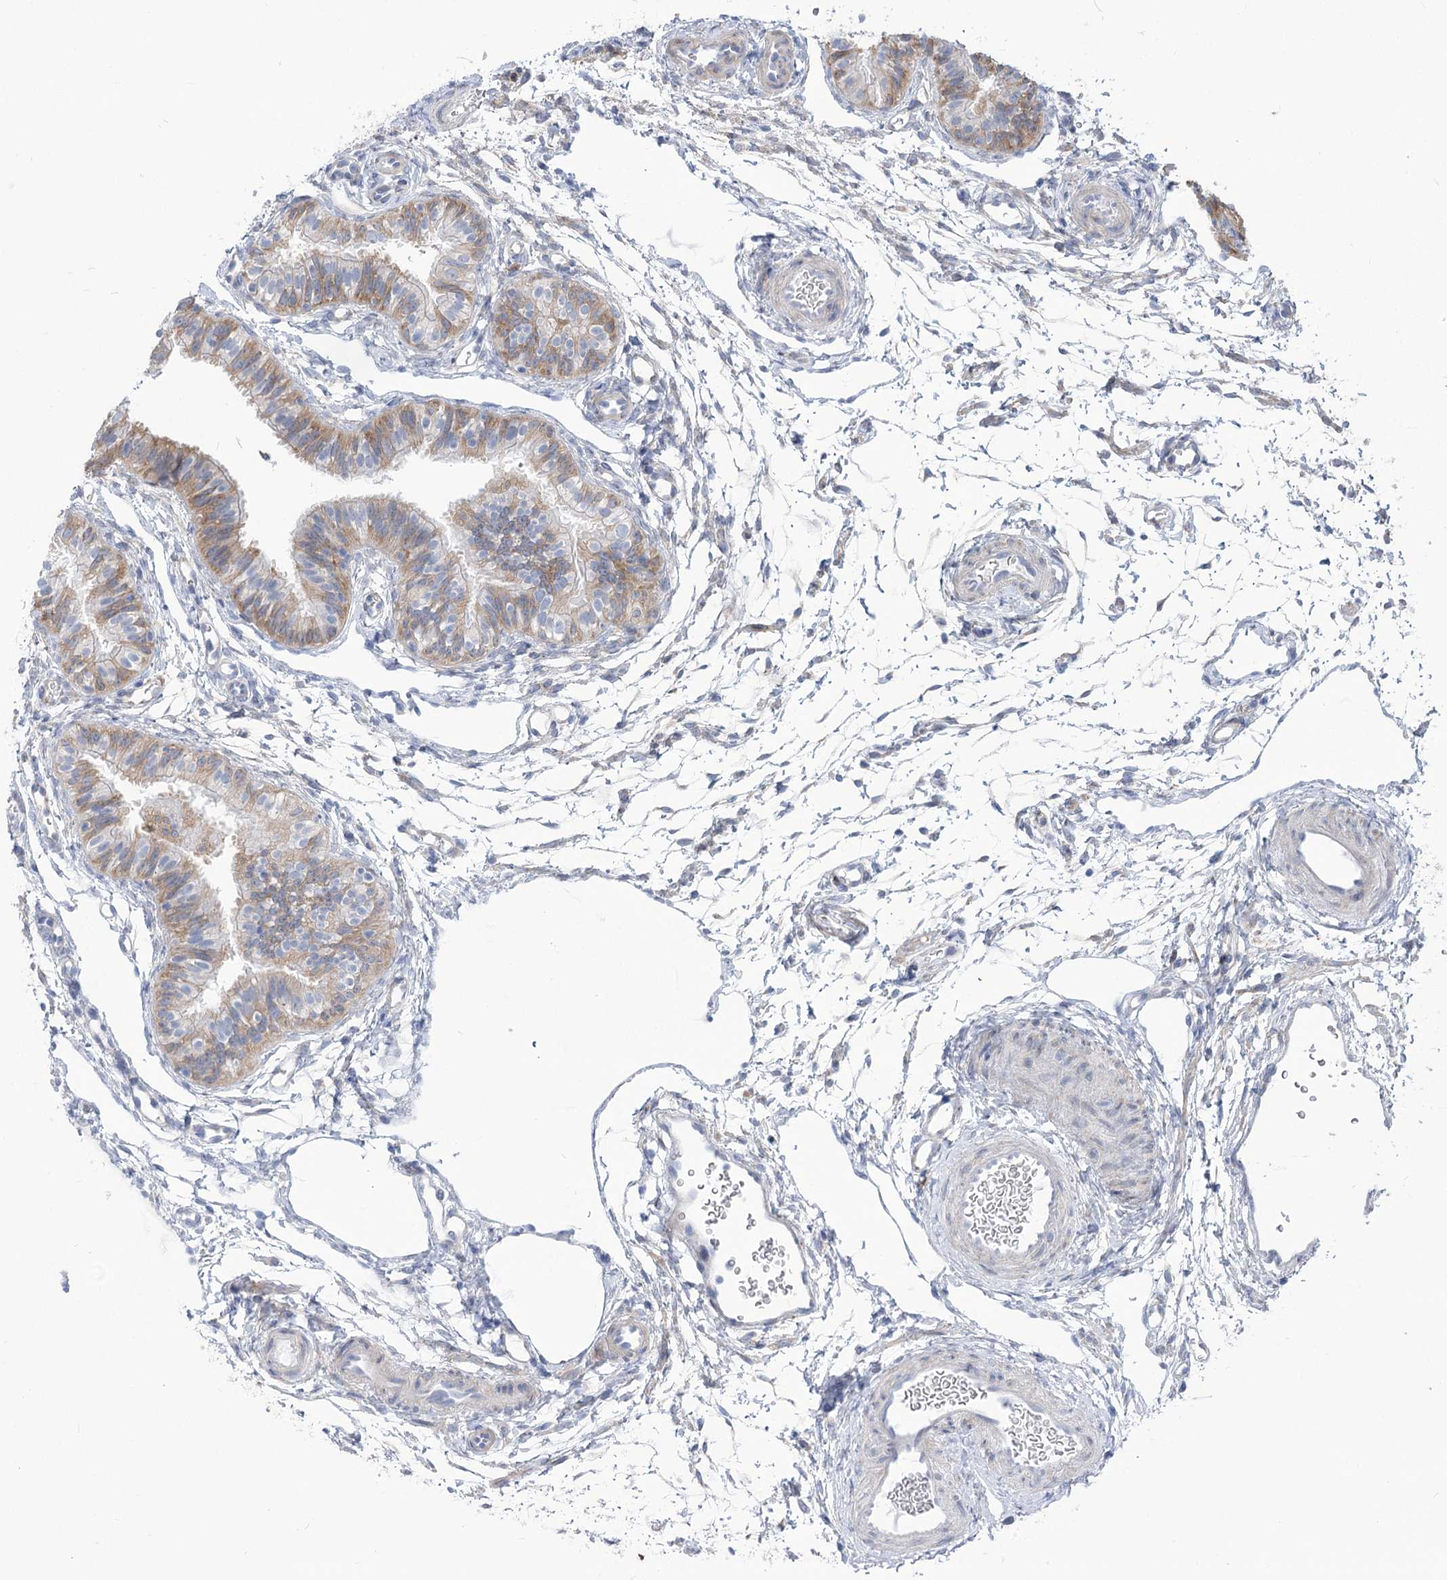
{"staining": {"intensity": "moderate", "quantity": "25%-75%", "location": "cytoplasmic/membranous"}, "tissue": "fallopian tube", "cell_type": "Glandular cells", "image_type": "normal", "snomed": [{"axis": "morphology", "description": "Normal tissue, NOS"}, {"axis": "topography", "description": "Fallopian tube"}], "caption": "The image demonstrates staining of unremarkable fallopian tube, revealing moderate cytoplasmic/membranous protein expression (brown color) within glandular cells. The staining is performed using DAB (3,3'-diaminobenzidine) brown chromogen to label protein expression. The nuclei are counter-stained blue using hematoxylin.", "gene": "STT3B", "patient": {"sex": "female", "age": 35}}